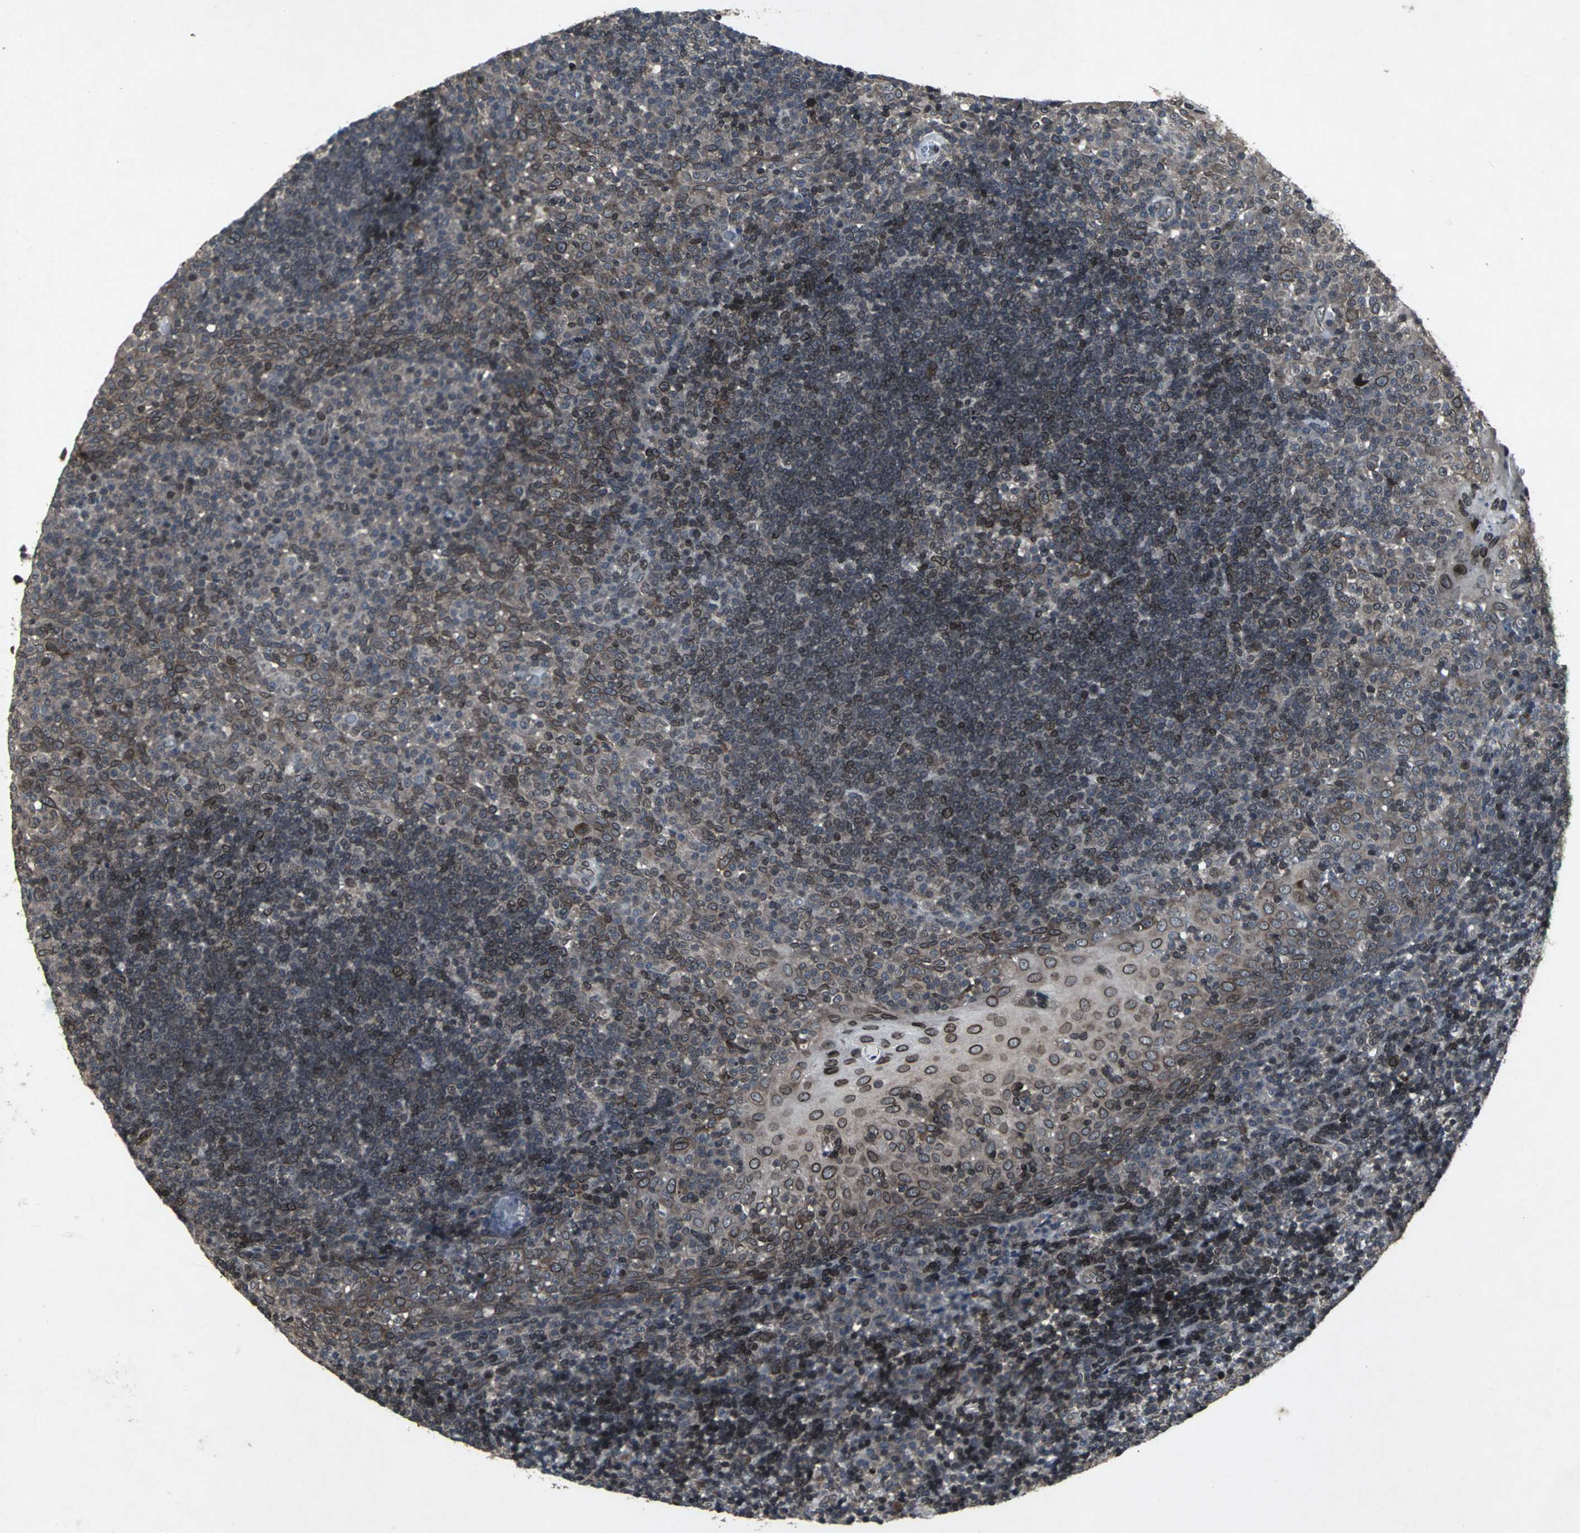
{"staining": {"intensity": "strong", "quantity": "25%-75%", "location": "cytoplasmic/membranous,nuclear"}, "tissue": "tonsil", "cell_type": "Germinal center cells", "image_type": "normal", "snomed": [{"axis": "morphology", "description": "Normal tissue, NOS"}, {"axis": "topography", "description": "Tonsil"}], "caption": "Strong cytoplasmic/membranous,nuclear staining for a protein is seen in about 25%-75% of germinal center cells of benign tonsil using immunohistochemistry.", "gene": "SH2B3", "patient": {"sex": "female", "age": 40}}